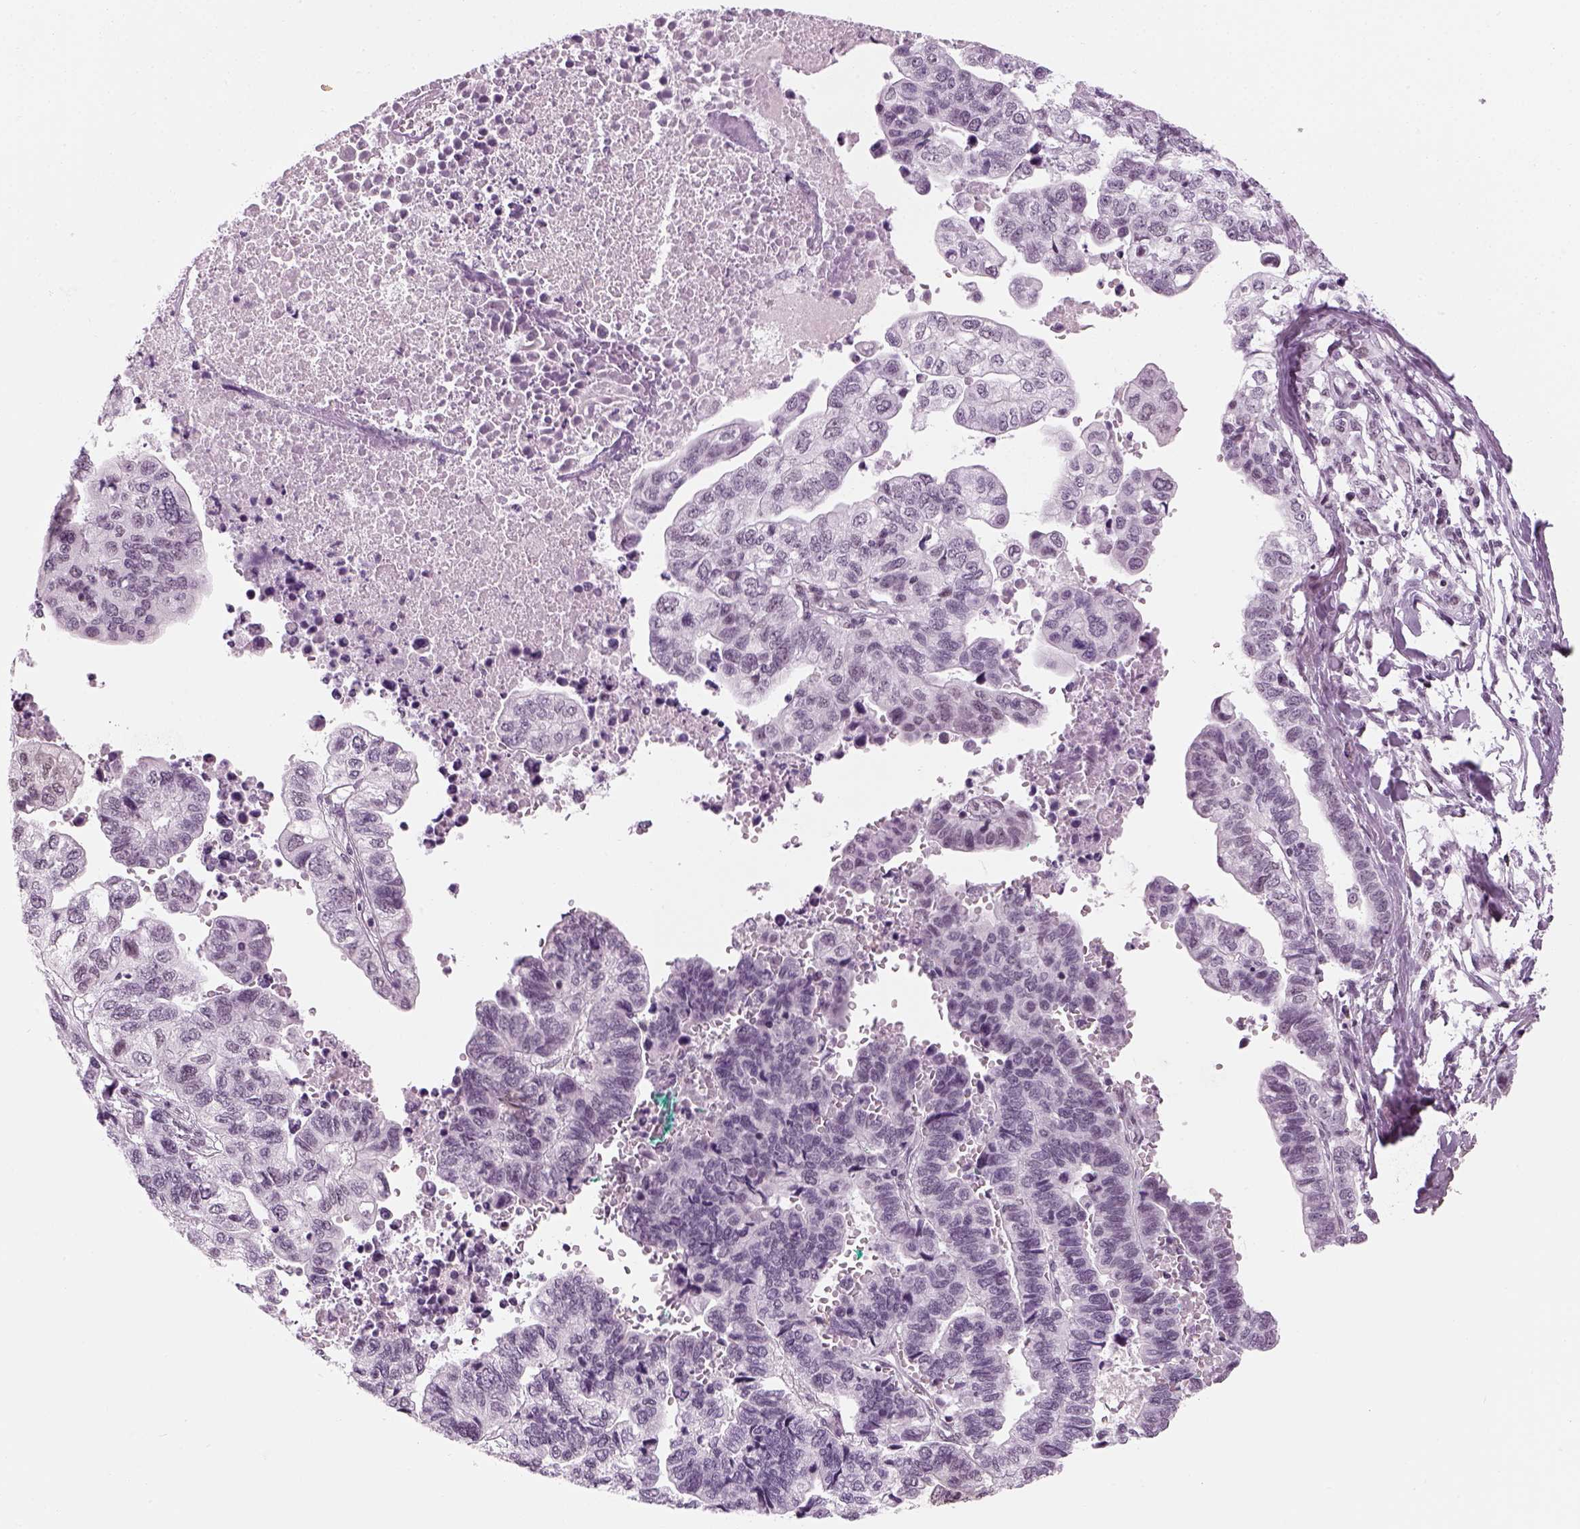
{"staining": {"intensity": "negative", "quantity": "none", "location": "none"}, "tissue": "stomach cancer", "cell_type": "Tumor cells", "image_type": "cancer", "snomed": [{"axis": "morphology", "description": "Adenocarcinoma, NOS"}, {"axis": "topography", "description": "Stomach, upper"}], "caption": "Micrograph shows no significant protein staining in tumor cells of stomach cancer.", "gene": "KCNG2", "patient": {"sex": "female", "age": 67}}